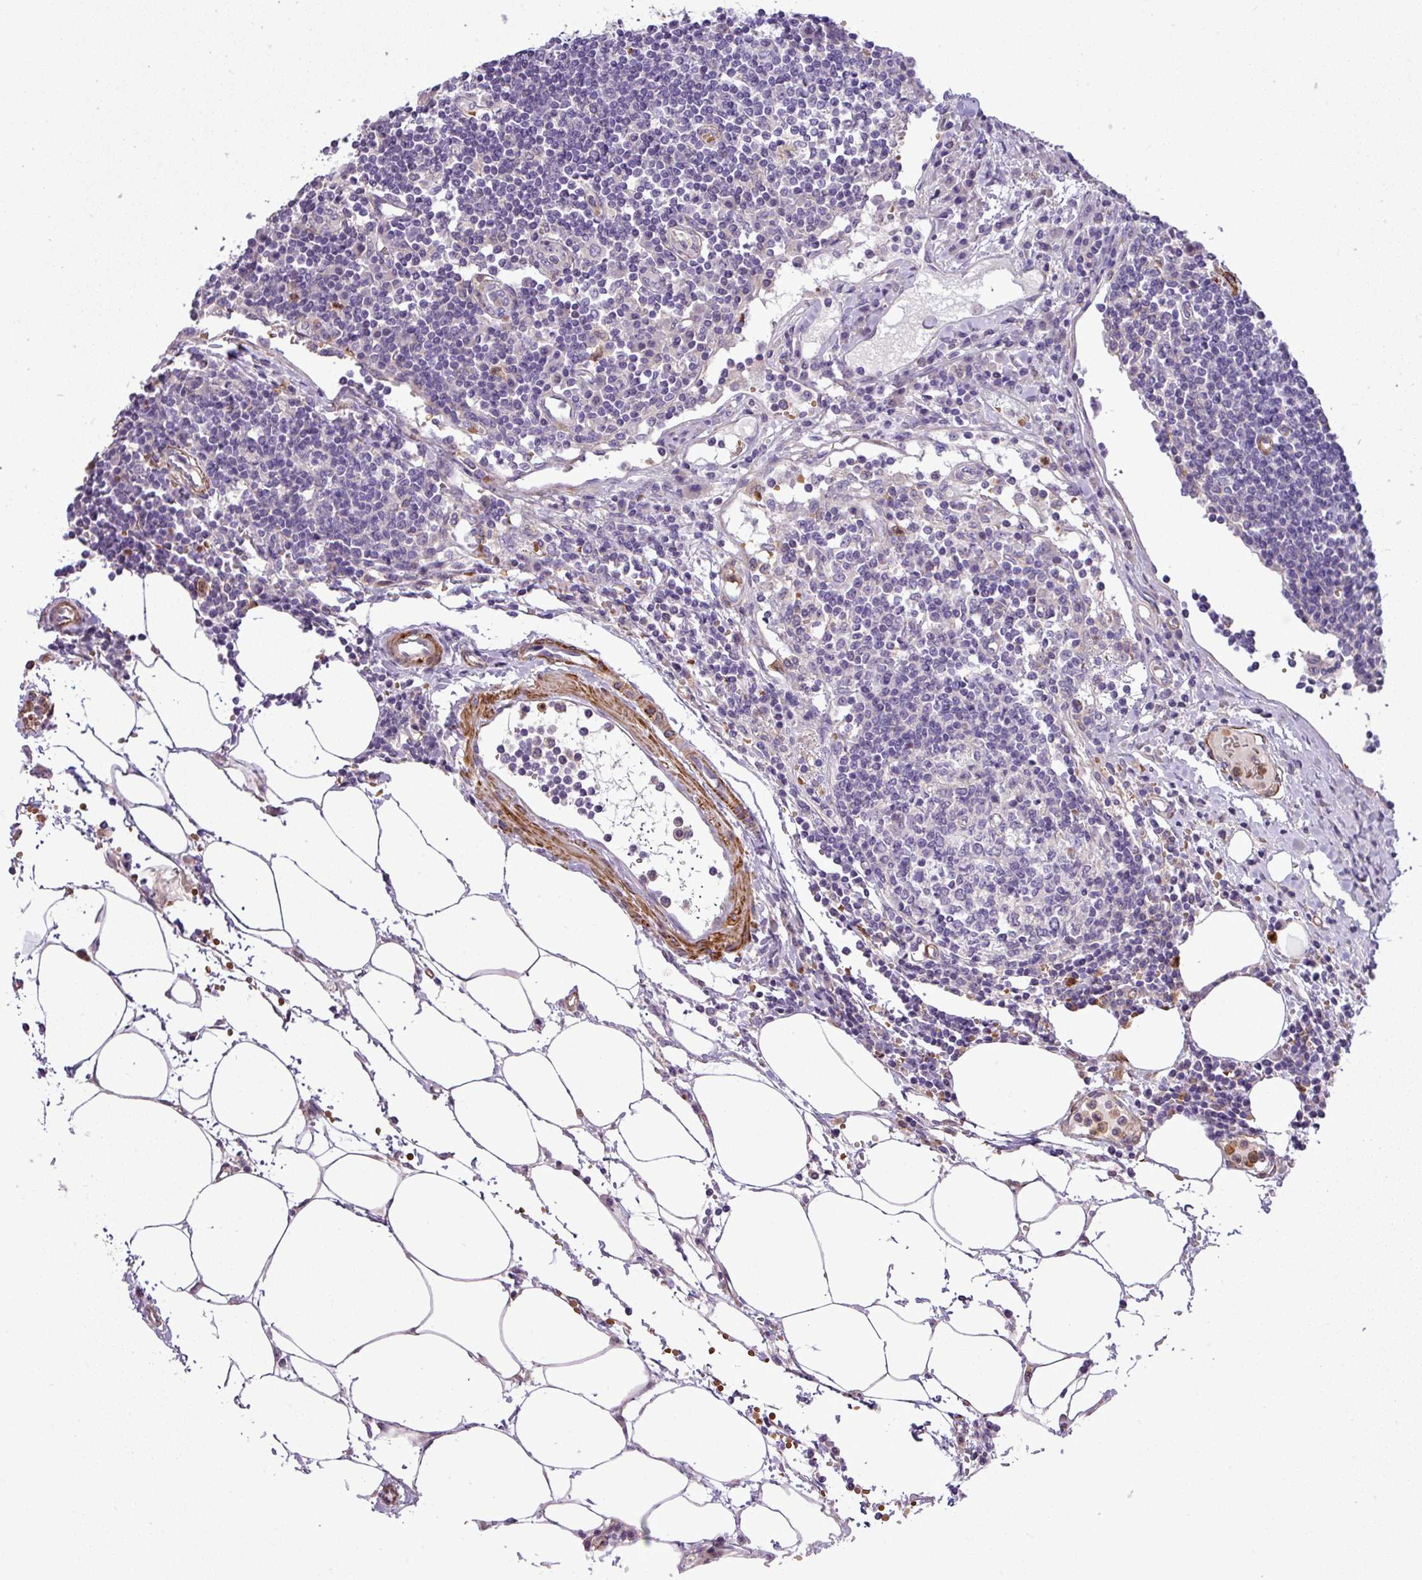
{"staining": {"intensity": "negative", "quantity": "none", "location": "none"}, "tissue": "lymph node", "cell_type": "Germinal center cells", "image_type": "normal", "snomed": [{"axis": "morphology", "description": "Adenocarcinoma, NOS"}, {"axis": "topography", "description": "Lymph node"}], "caption": "A high-resolution photomicrograph shows immunohistochemistry (IHC) staining of normal lymph node, which reveals no significant positivity in germinal center cells. (DAB (3,3'-diaminobenzidine) IHC, high magnification).", "gene": "NBEAL2", "patient": {"sex": "female", "age": 62}}